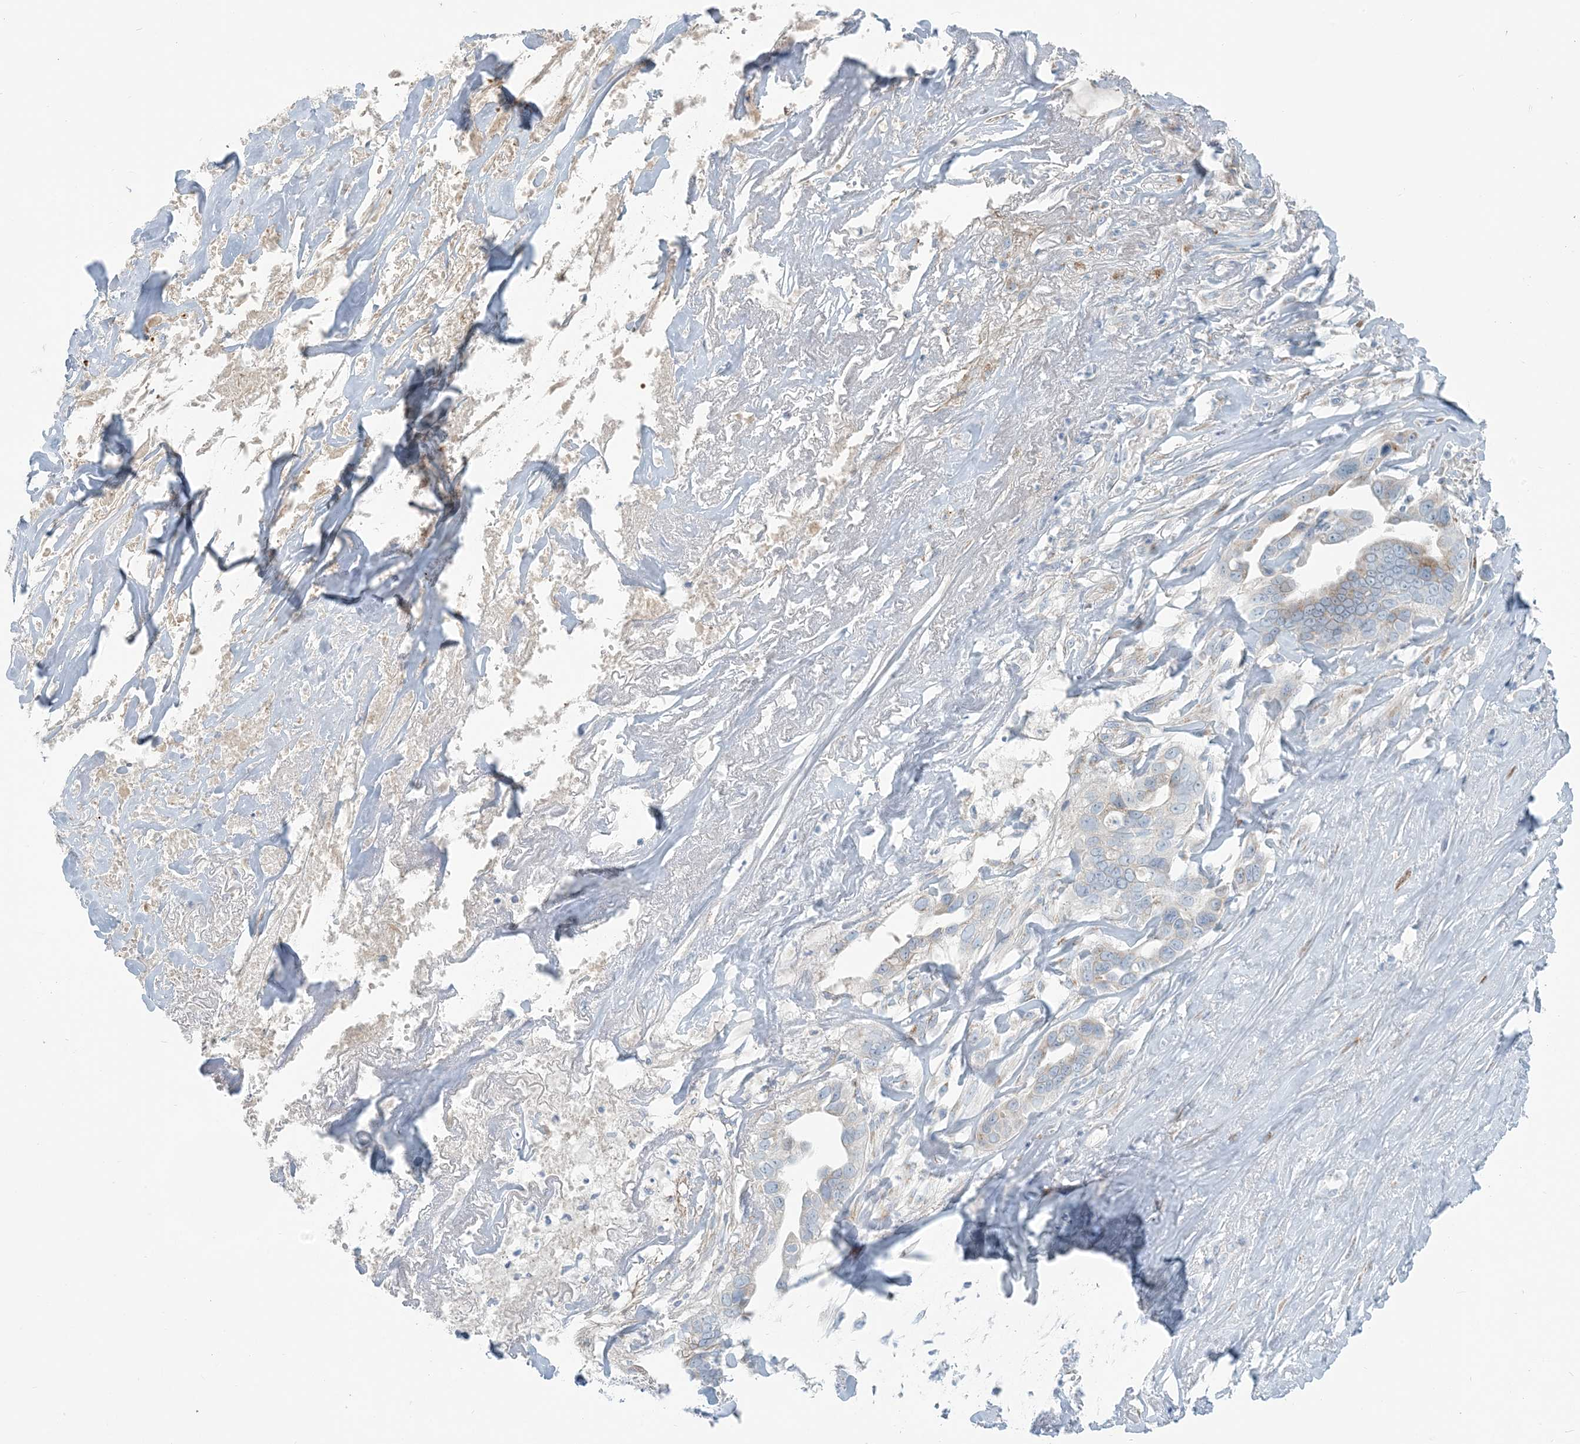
{"staining": {"intensity": "negative", "quantity": "none", "location": "none"}, "tissue": "liver cancer", "cell_type": "Tumor cells", "image_type": "cancer", "snomed": [{"axis": "morphology", "description": "Cholangiocarcinoma"}, {"axis": "topography", "description": "Liver"}], "caption": "Tumor cells show no significant expression in liver cancer.", "gene": "SCML1", "patient": {"sex": "female", "age": 79}}